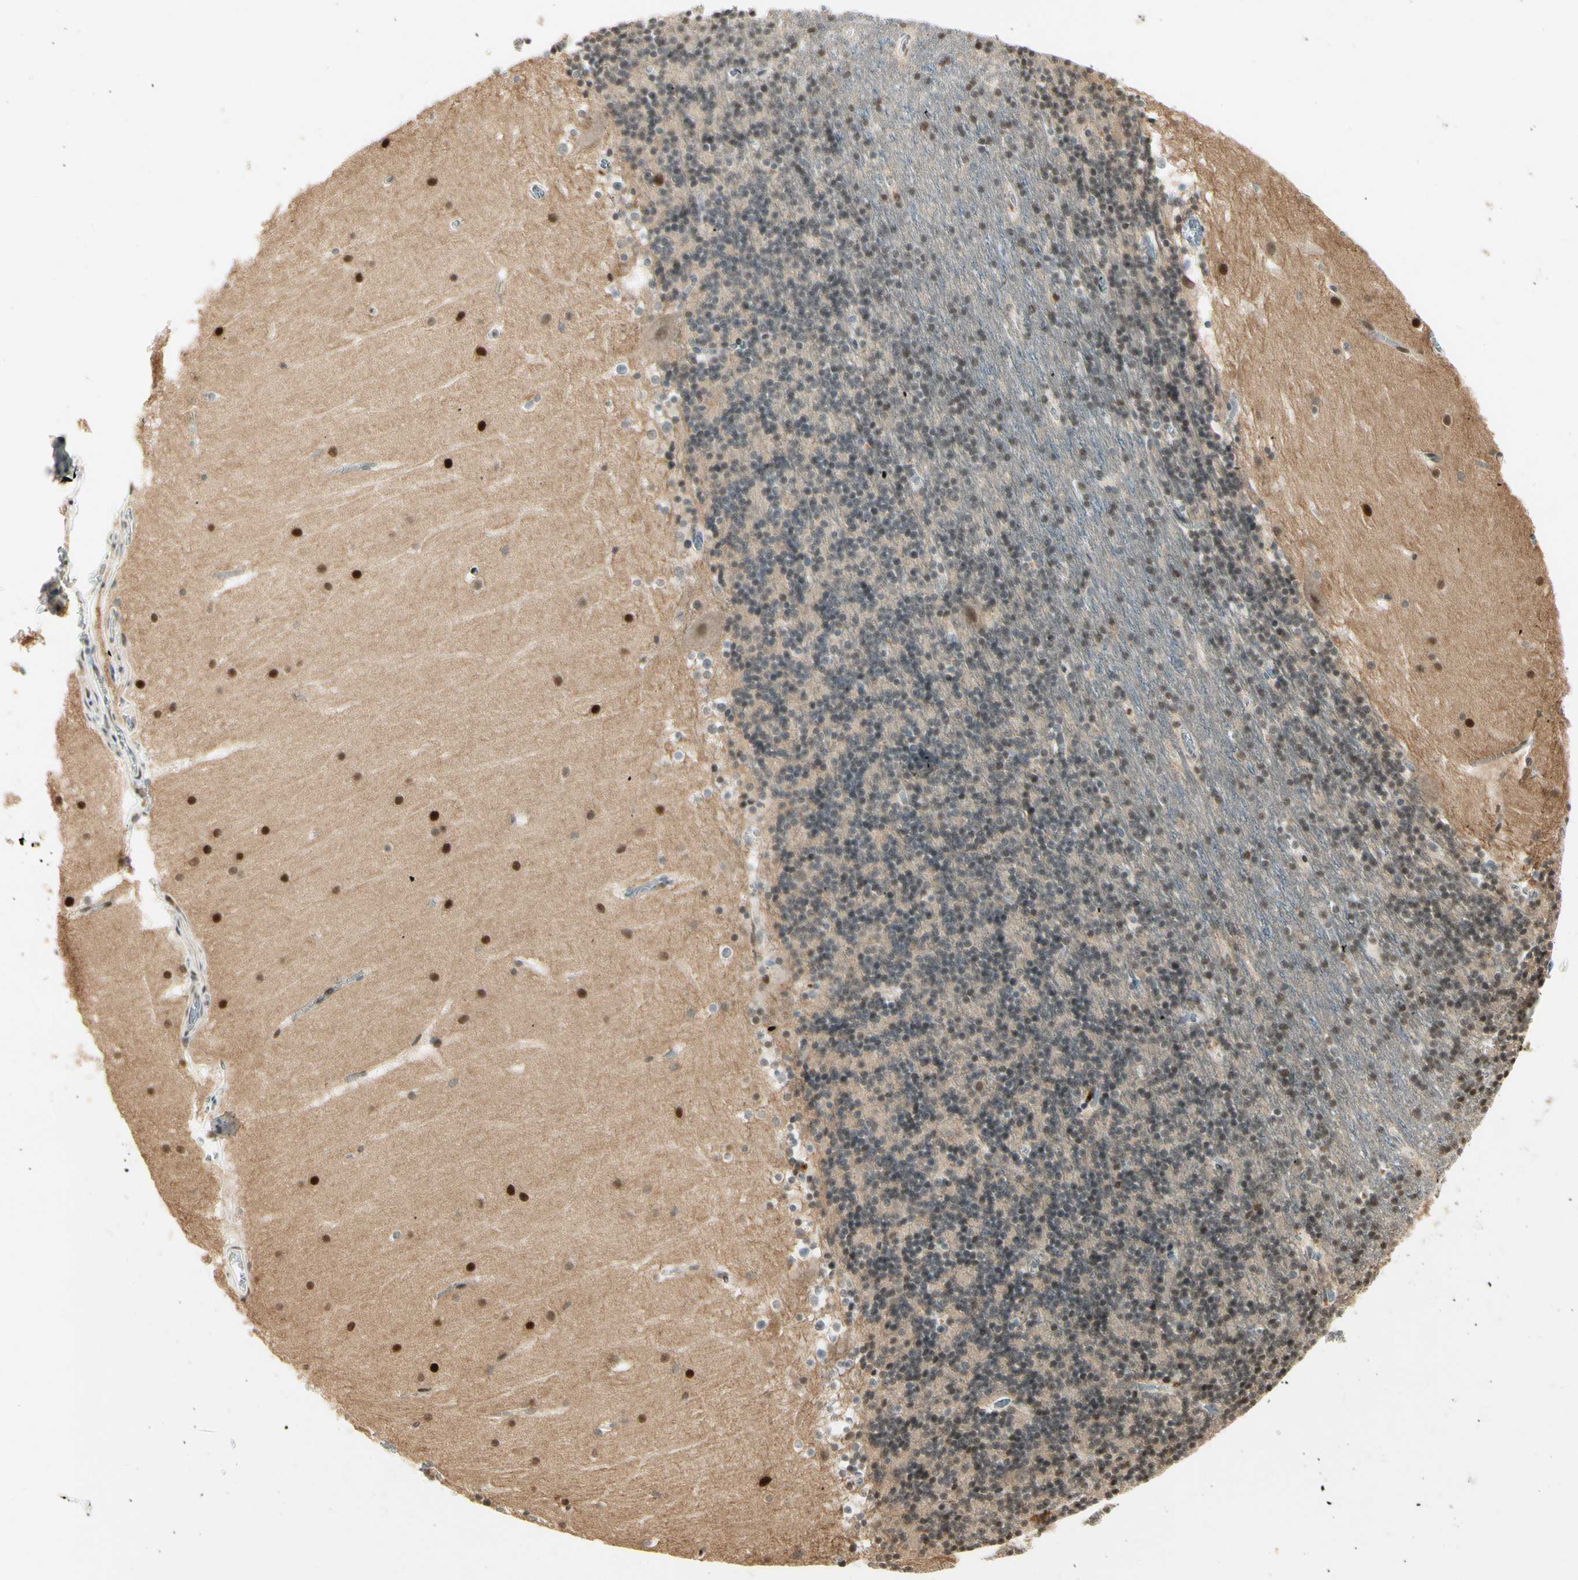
{"staining": {"intensity": "weak", "quantity": "<25%", "location": "nuclear"}, "tissue": "cerebellum", "cell_type": "Cells in granular layer", "image_type": "normal", "snomed": [{"axis": "morphology", "description": "Normal tissue, NOS"}, {"axis": "topography", "description": "Cerebellum"}], "caption": "High power microscopy histopathology image of an immunohistochemistry (IHC) photomicrograph of unremarkable cerebellum, revealing no significant positivity in cells in granular layer.", "gene": "FNDC3B", "patient": {"sex": "male", "age": 45}}